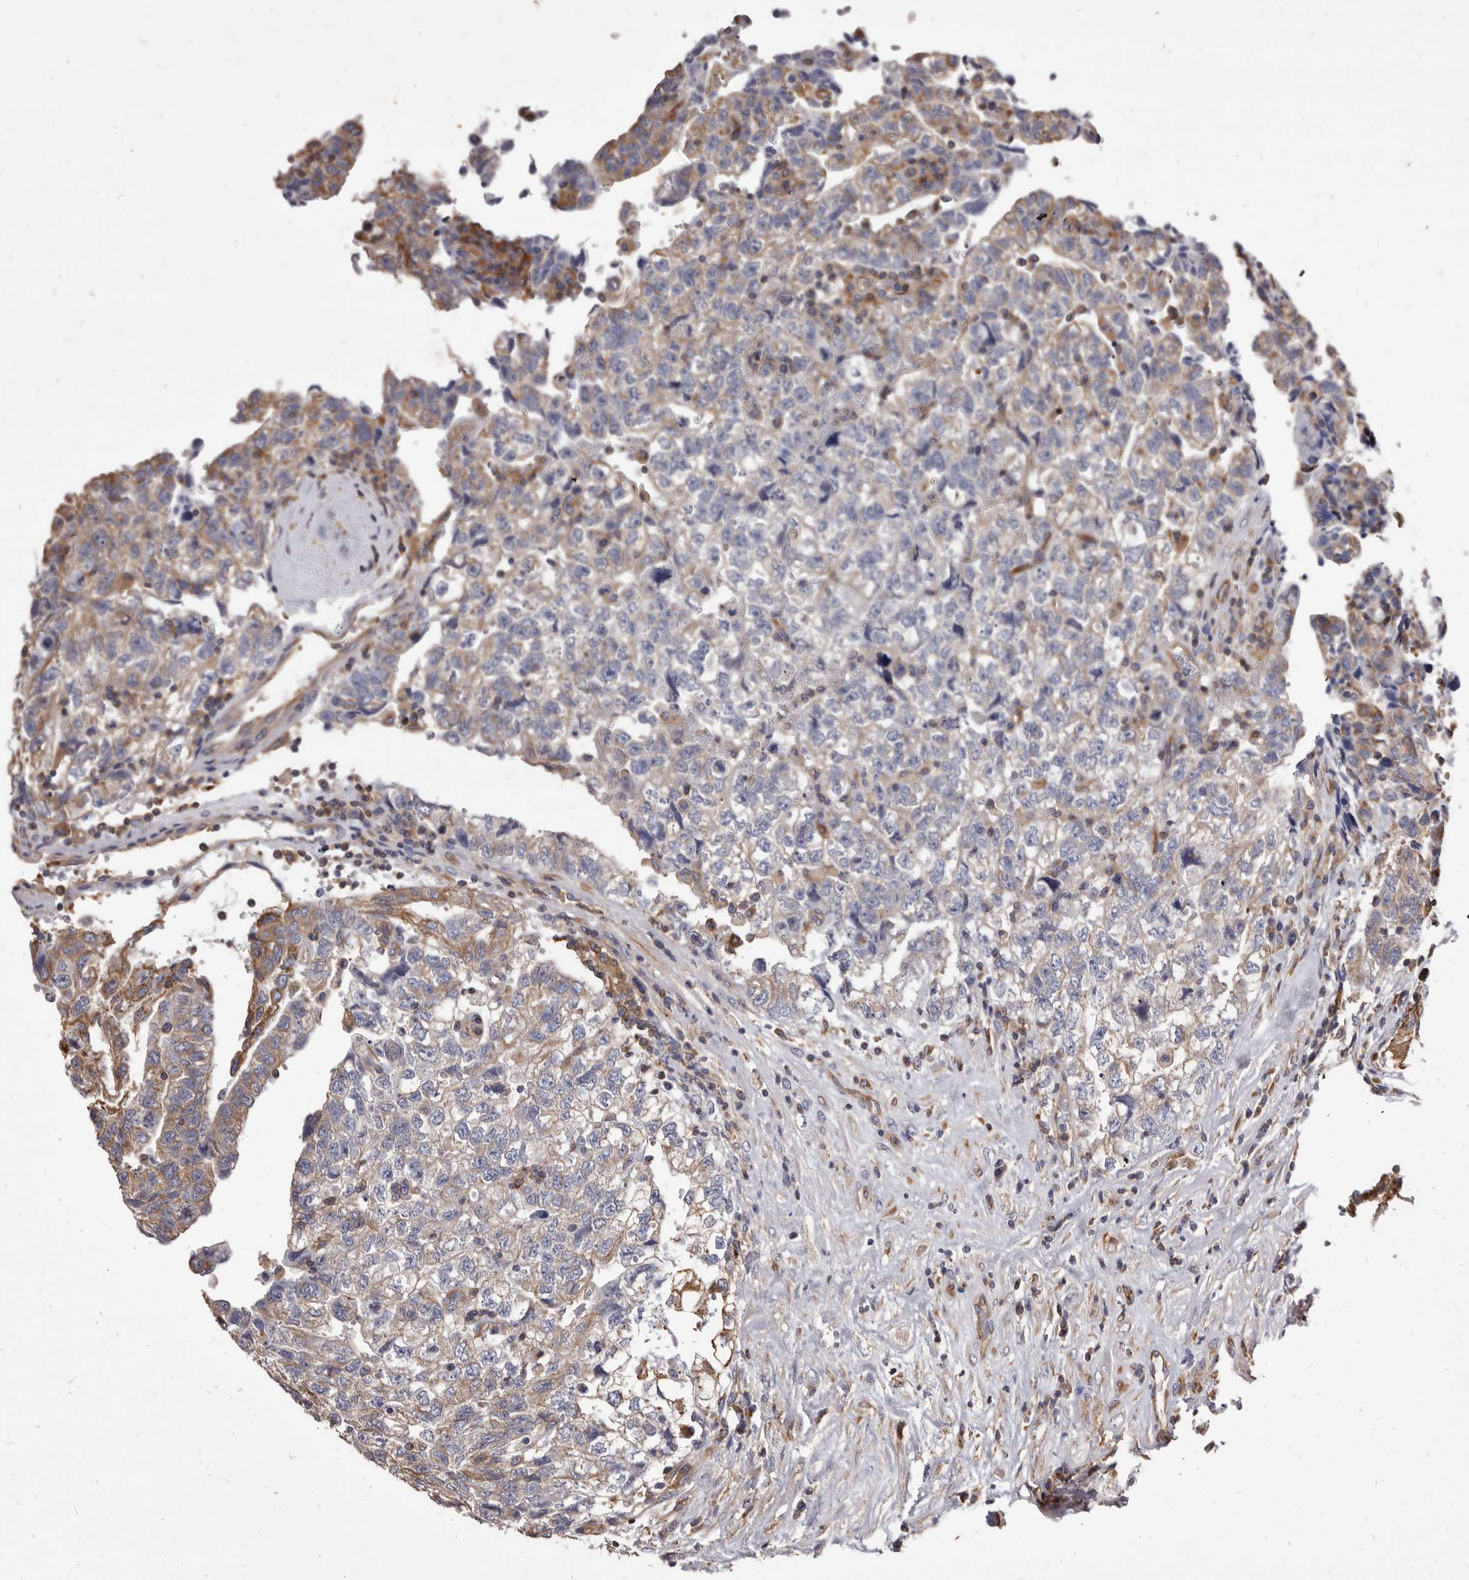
{"staining": {"intensity": "weak", "quantity": "25%-75%", "location": "cytoplasmic/membranous"}, "tissue": "testis cancer", "cell_type": "Tumor cells", "image_type": "cancer", "snomed": [{"axis": "morphology", "description": "Carcinoma, Embryonal, NOS"}, {"axis": "topography", "description": "Testis"}], "caption": "Brown immunohistochemical staining in human testis cancer displays weak cytoplasmic/membranous positivity in about 25%-75% of tumor cells. (Stains: DAB in brown, nuclei in blue, Microscopy: brightfield microscopy at high magnification).", "gene": "NIBAN1", "patient": {"sex": "male", "age": 36}}